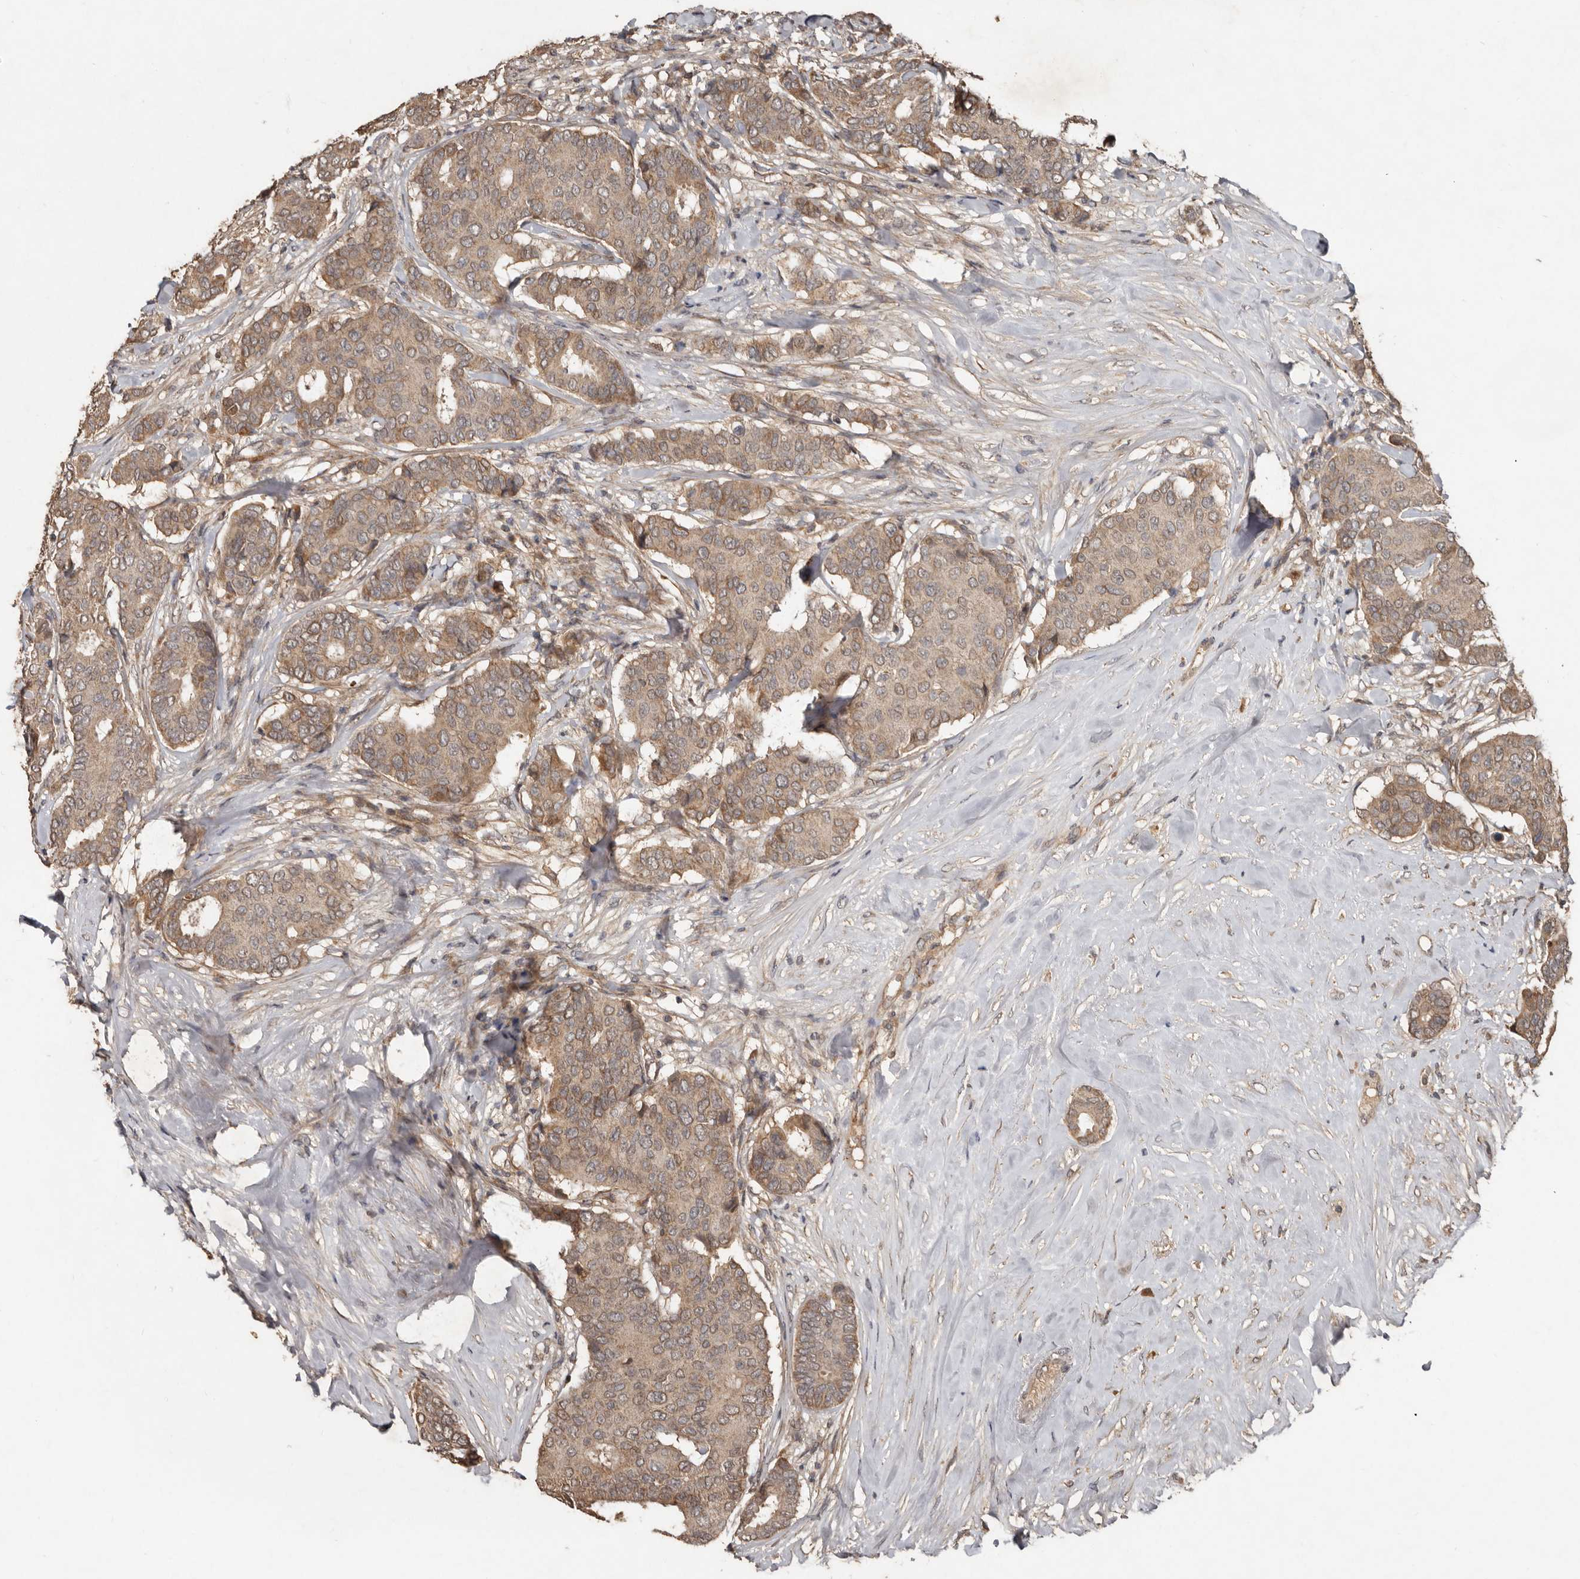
{"staining": {"intensity": "moderate", "quantity": "25%-75%", "location": "cytoplasmic/membranous"}, "tissue": "breast cancer", "cell_type": "Tumor cells", "image_type": "cancer", "snomed": [{"axis": "morphology", "description": "Duct carcinoma"}, {"axis": "topography", "description": "Breast"}], "caption": "A photomicrograph of human breast cancer stained for a protein shows moderate cytoplasmic/membranous brown staining in tumor cells.", "gene": "KIF26B", "patient": {"sex": "female", "age": 75}}